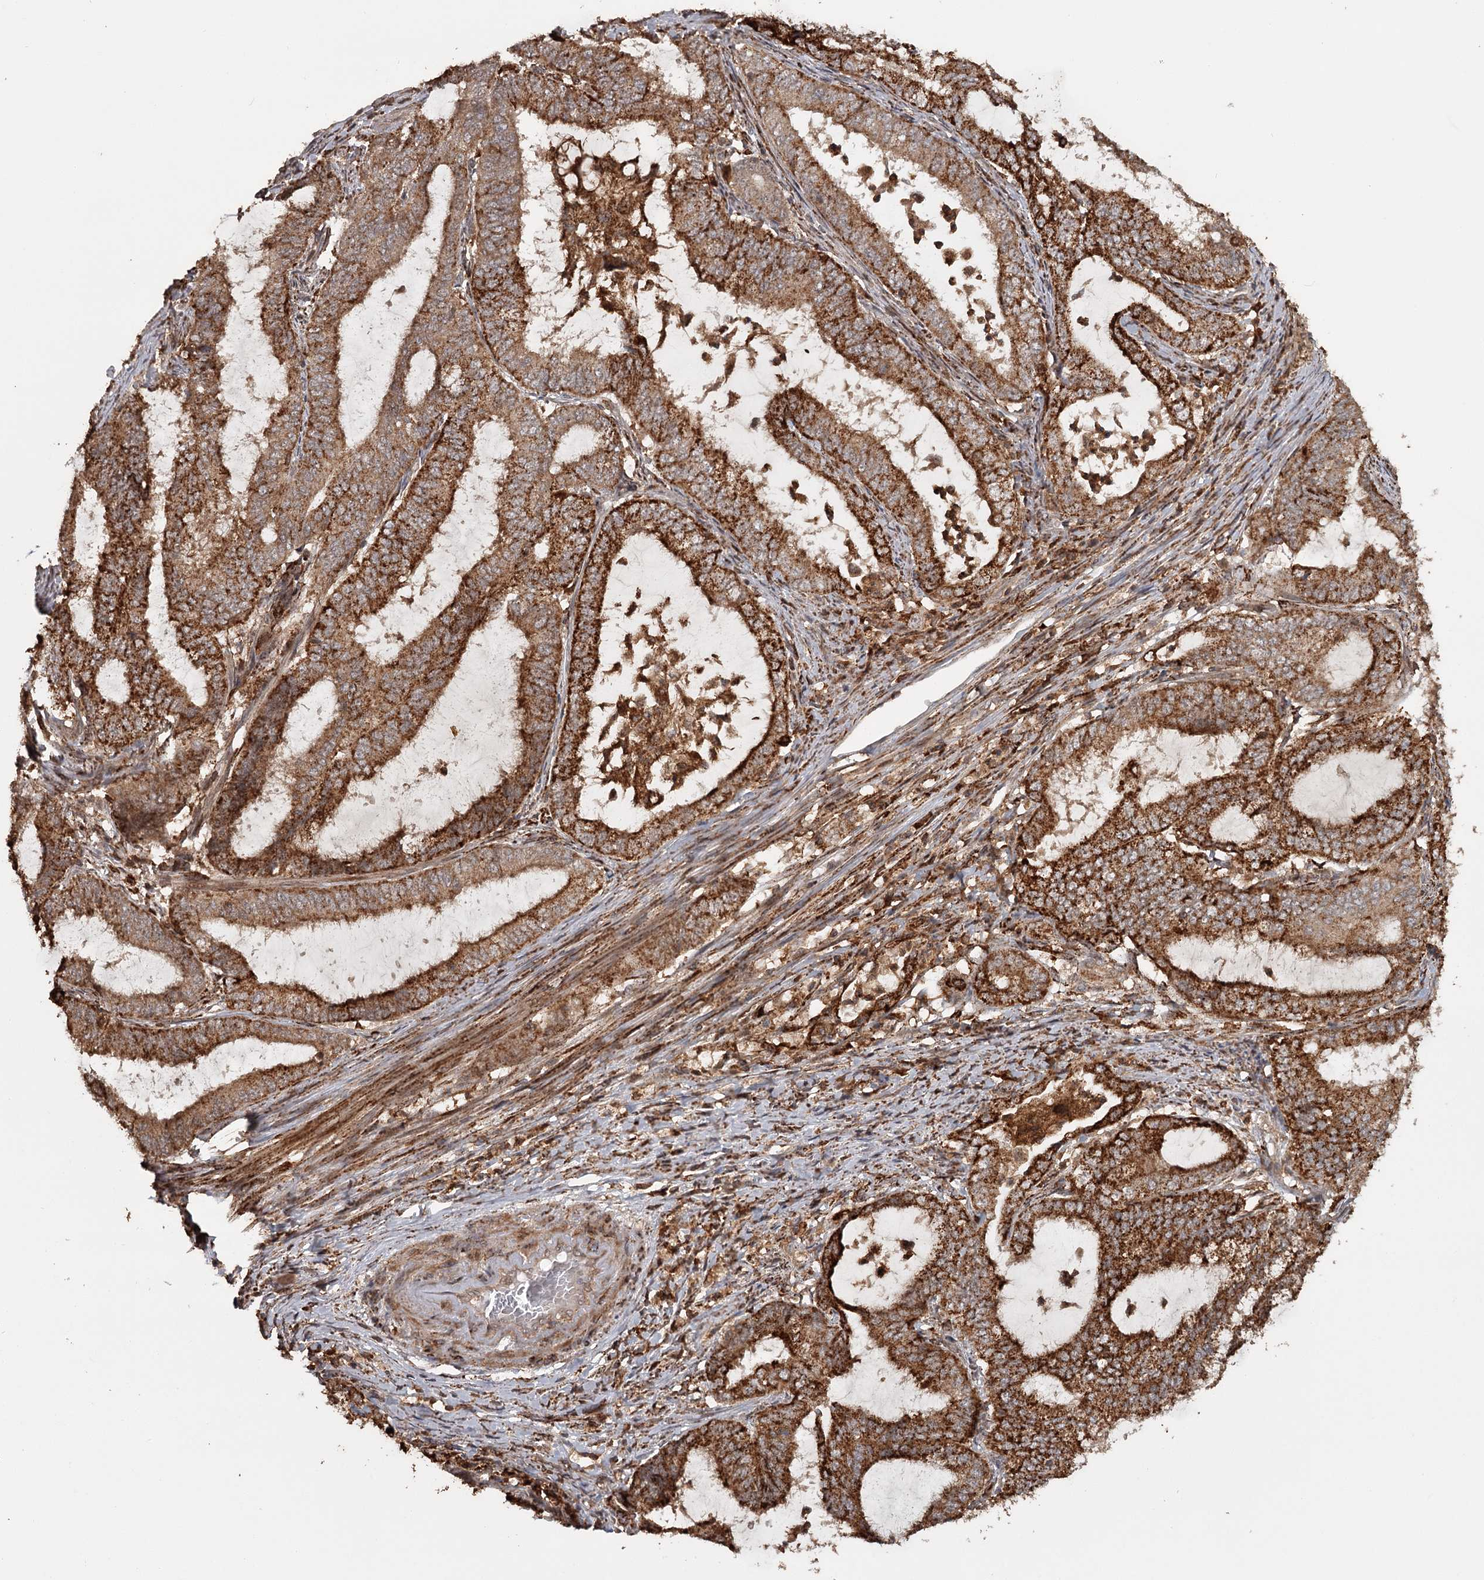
{"staining": {"intensity": "strong", "quantity": ">75%", "location": "cytoplasmic/membranous"}, "tissue": "endometrial cancer", "cell_type": "Tumor cells", "image_type": "cancer", "snomed": [{"axis": "morphology", "description": "Adenocarcinoma, NOS"}, {"axis": "topography", "description": "Endometrium"}], "caption": "Protein staining demonstrates strong cytoplasmic/membranous positivity in about >75% of tumor cells in endometrial cancer. The protein of interest is stained brown, and the nuclei are stained in blue (DAB (3,3'-diaminobenzidine) IHC with brightfield microscopy, high magnification).", "gene": "FAXC", "patient": {"sex": "female", "age": 51}}